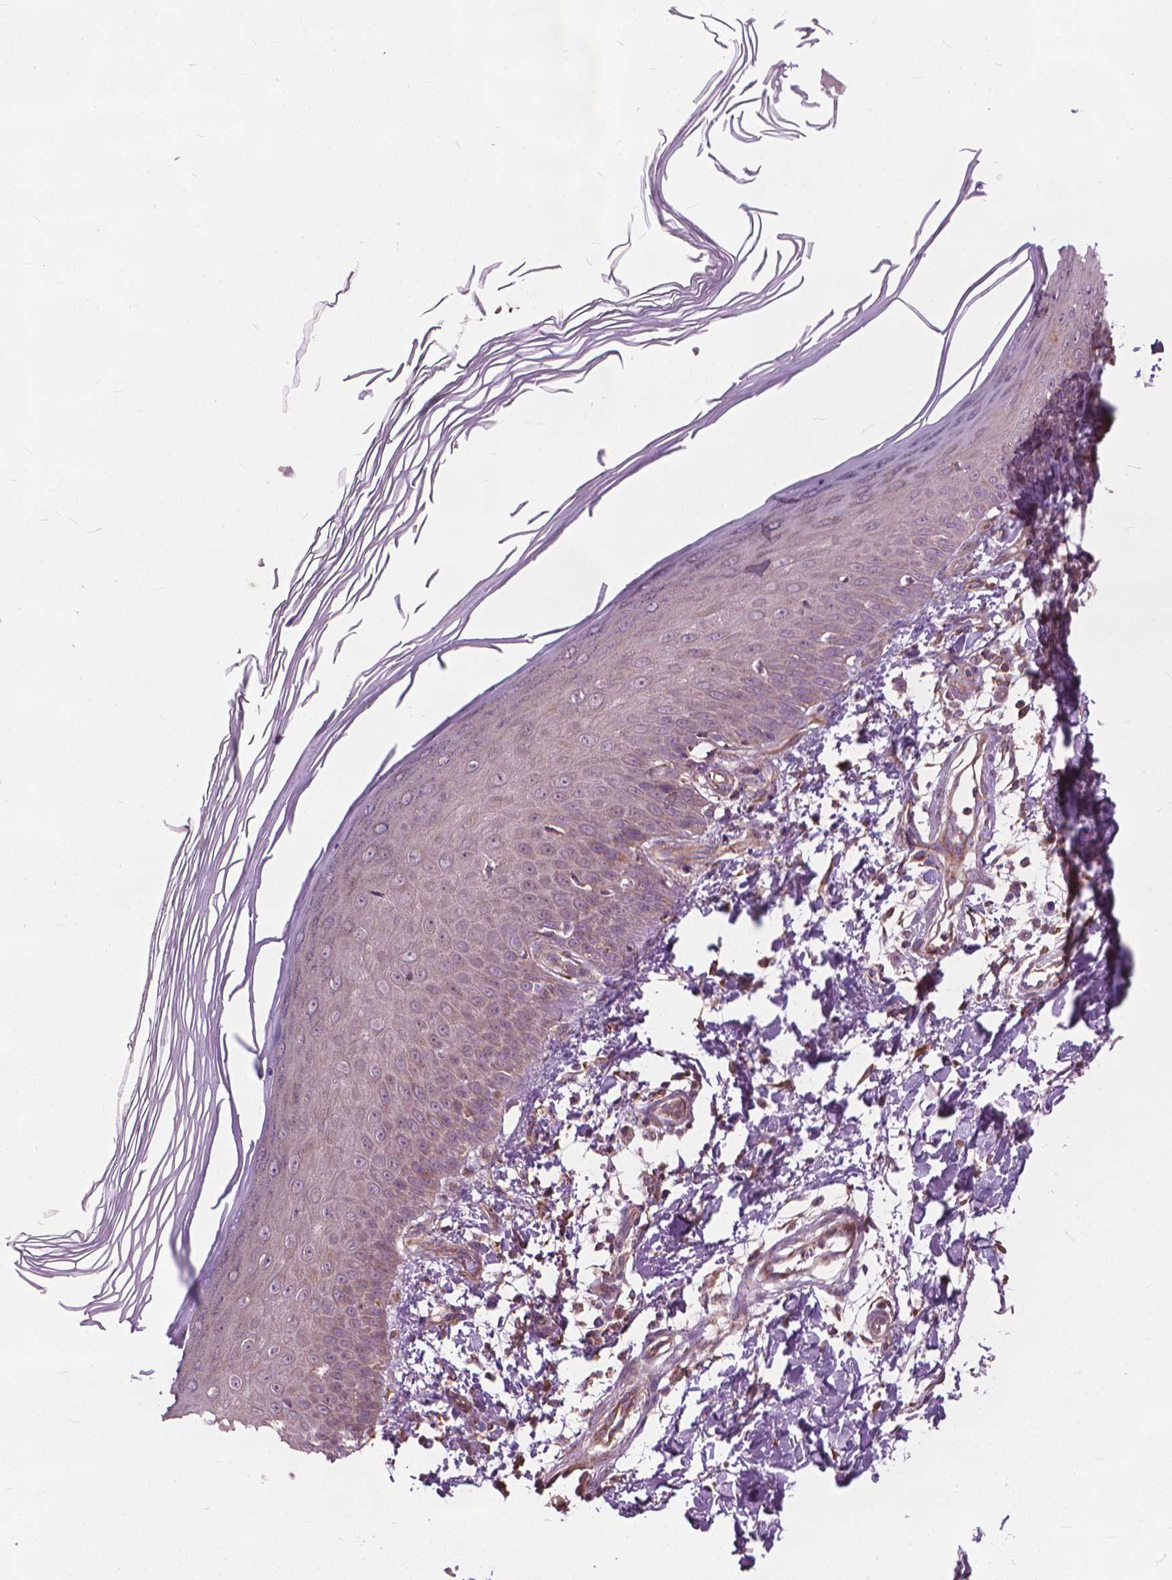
{"staining": {"intensity": "weak", "quantity": ">75%", "location": "cytoplasmic/membranous"}, "tissue": "skin", "cell_type": "Fibroblasts", "image_type": "normal", "snomed": [{"axis": "morphology", "description": "Normal tissue, NOS"}, {"axis": "topography", "description": "Skin"}], "caption": "Human skin stained with a brown dye reveals weak cytoplasmic/membranous positive positivity in about >75% of fibroblasts.", "gene": "NUDT1", "patient": {"sex": "female", "age": 62}}